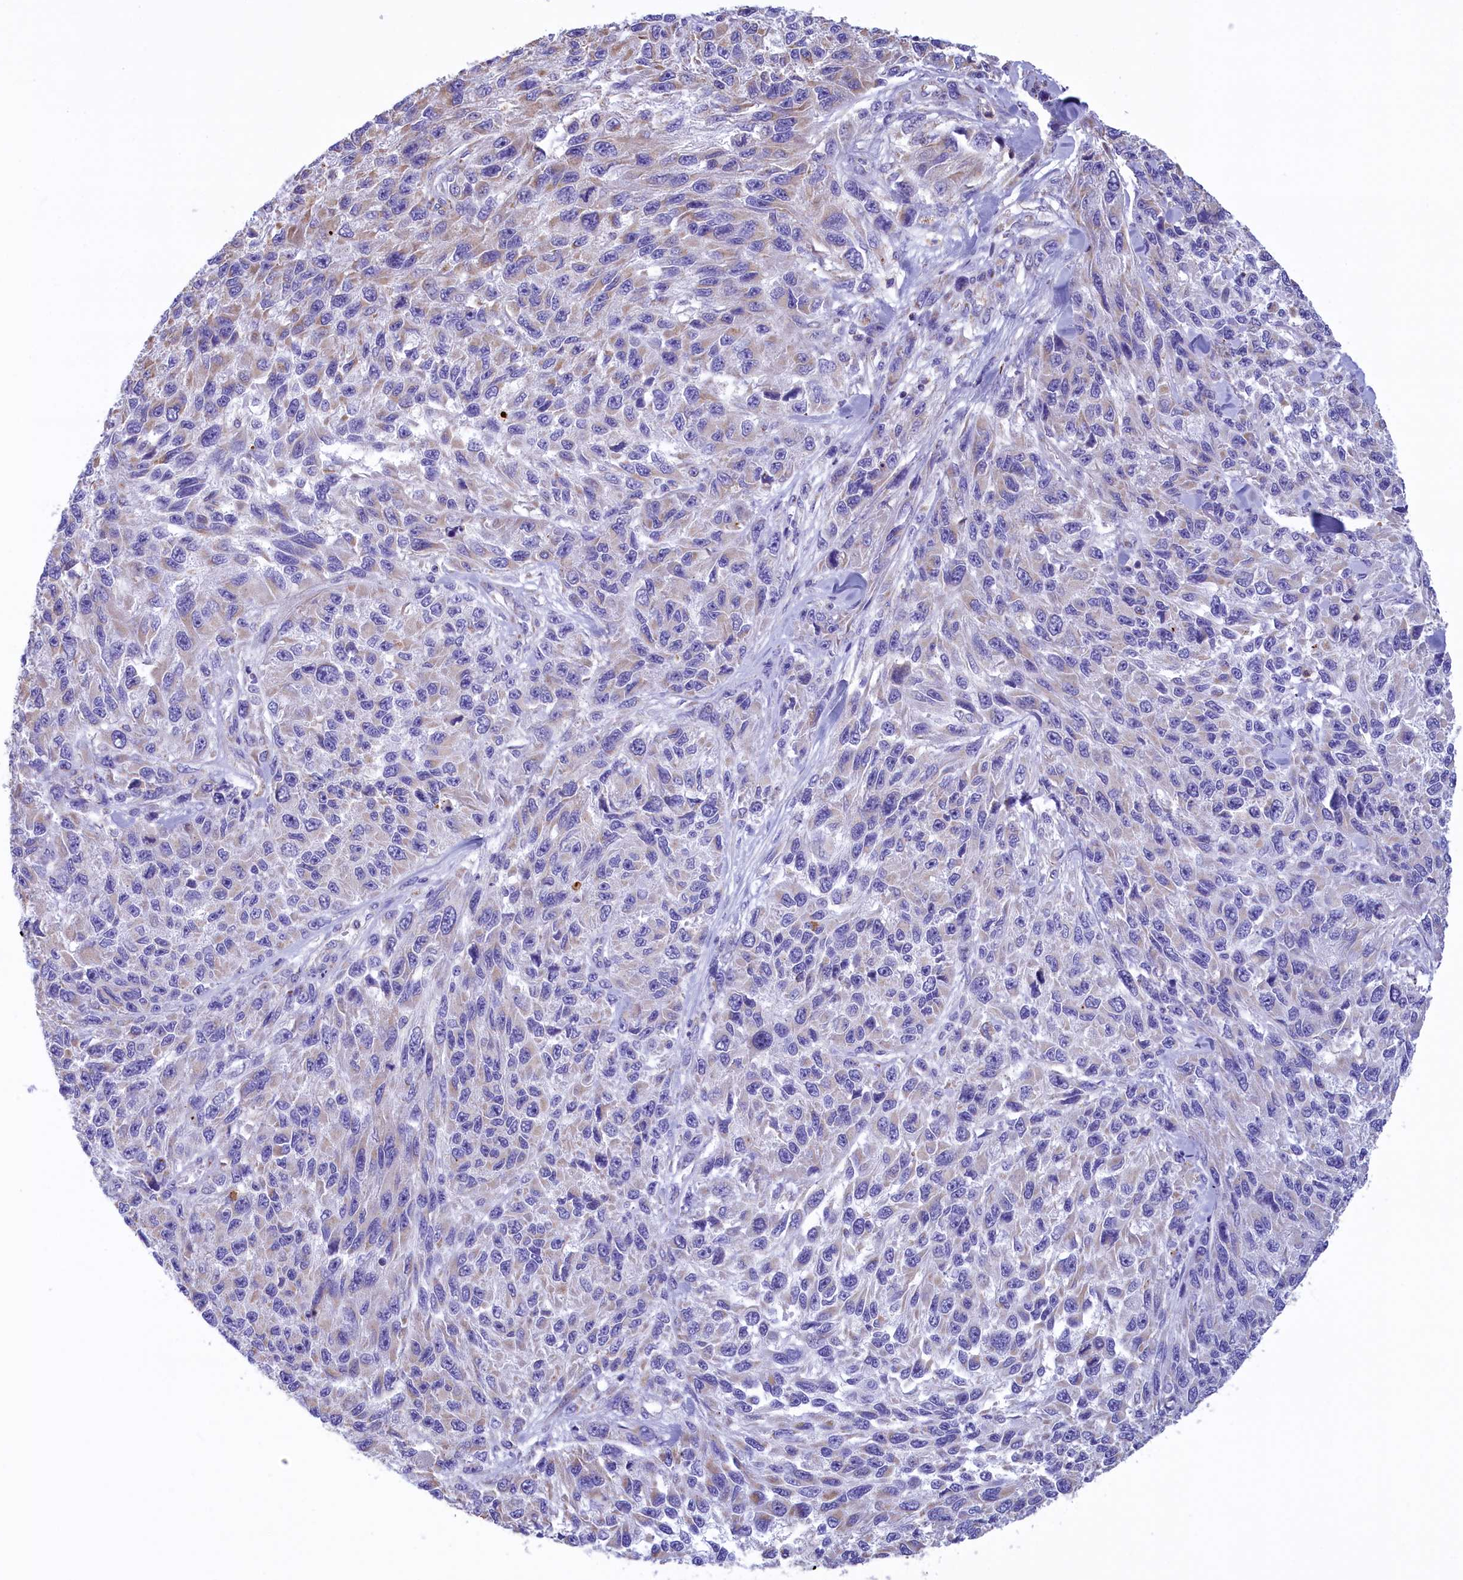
{"staining": {"intensity": "weak", "quantity": "25%-75%", "location": "cytoplasmic/membranous"}, "tissue": "melanoma", "cell_type": "Tumor cells", "image_type": "cancer", "snomed": [{"axis": "morphology", "description": "Malignant melanoma, NOS"}, {"axis": "topography", "description": "Skin"}], "caption": "There is low levels of weak cytoplasmic/membranous expression in tumor cells of malignant melanoma, as demonstrated by immunohistochemical staining (brown color).", "gene": "GATB", "patient": {"sex": "female", "age": 96}}